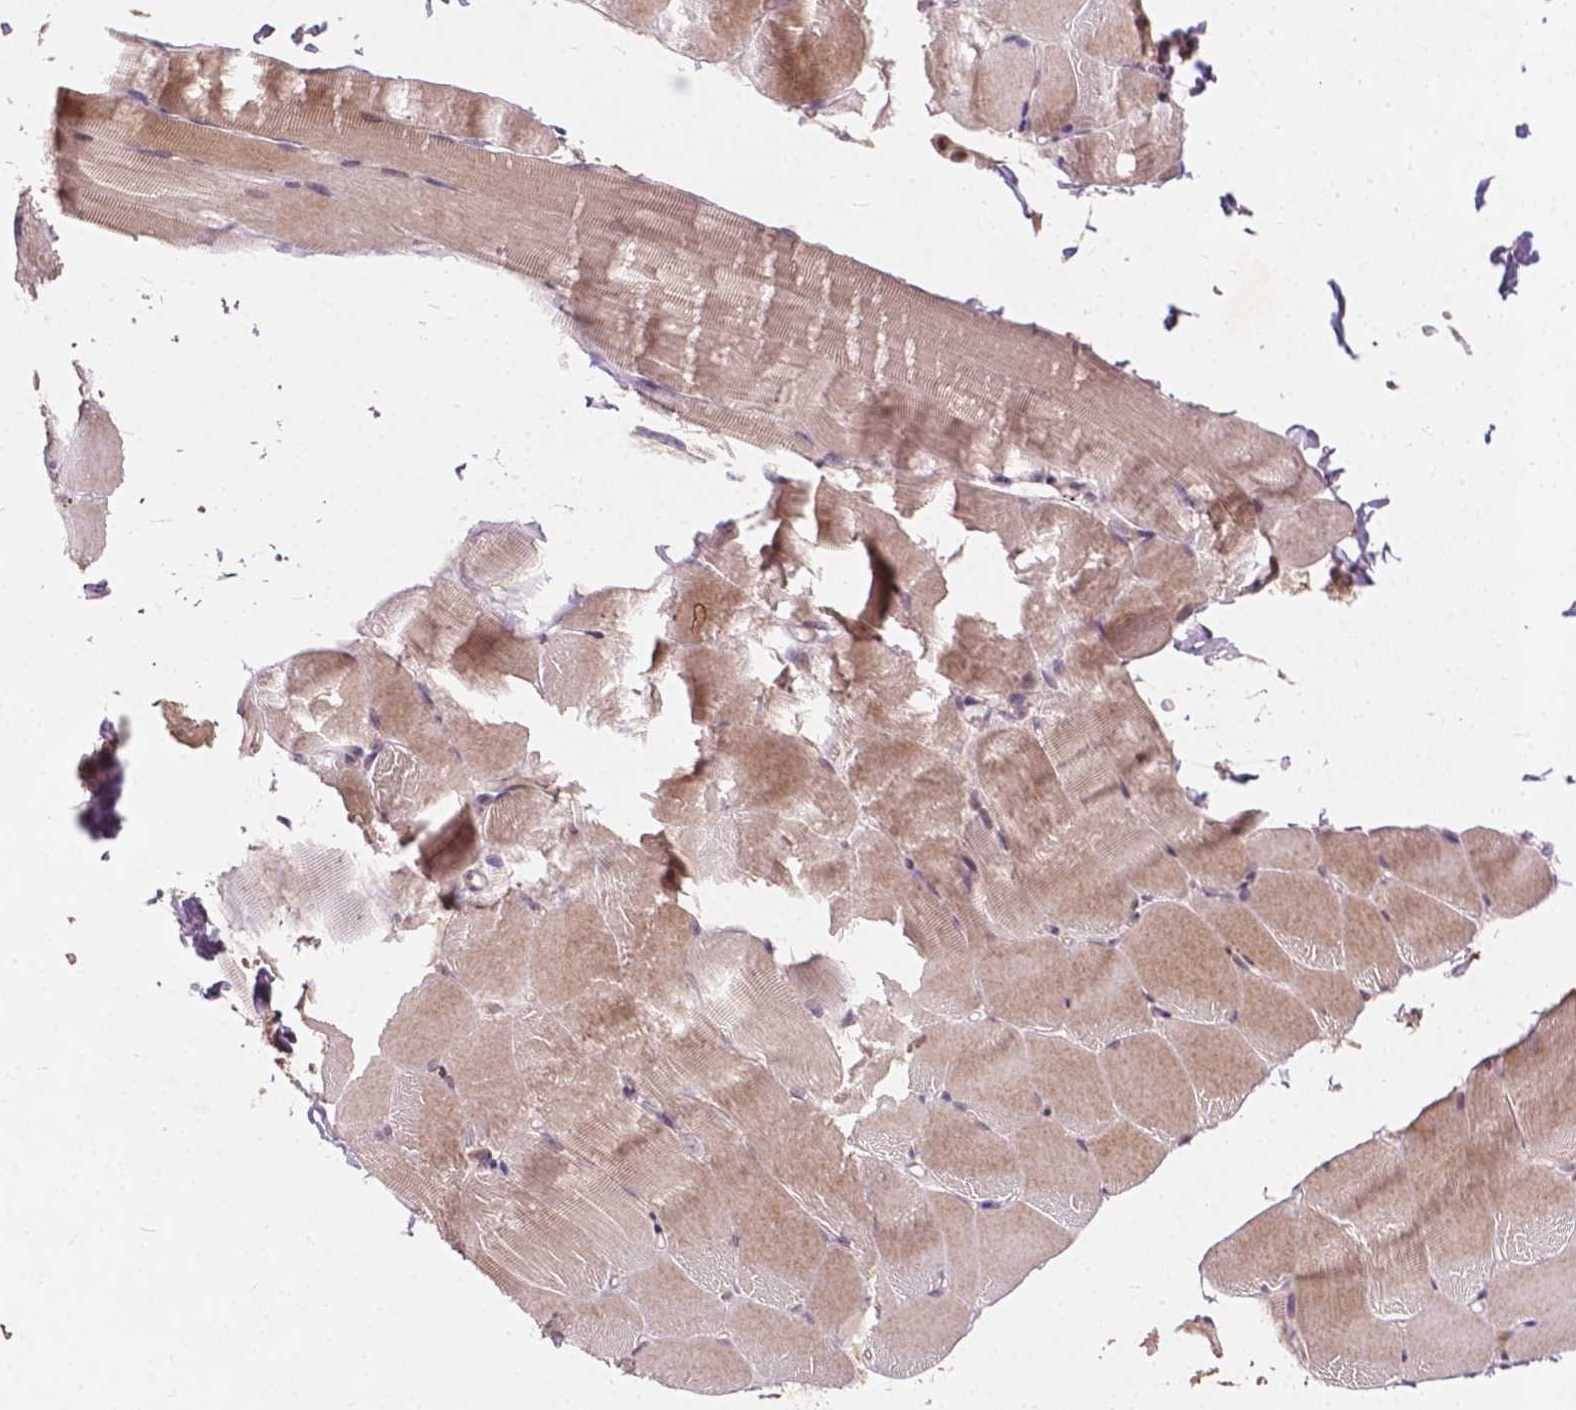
{"staining": {"intensity": "weak", "quantity": ">75%", "location": "cytoplasmic/membranous"}, "tissue": "skeletal muscle", "cell_type": "Myocytes", "image_type": "normal", "snomed": [{"axis": "morphology", "description": "Normal tissue, NOS"}, {"axis": "topography", "description": "Skeletal muscle"}], "caption": "This micrograph displays benign skeletal muscle stained with IHC to label a protein in brown. The cytoplasmic/membranous of myocytes show weak positivity for the protein. Nuclei are counter-stained blue.", "gene": "DUSP16", "patient": {"sex": "female", "age": 37}}